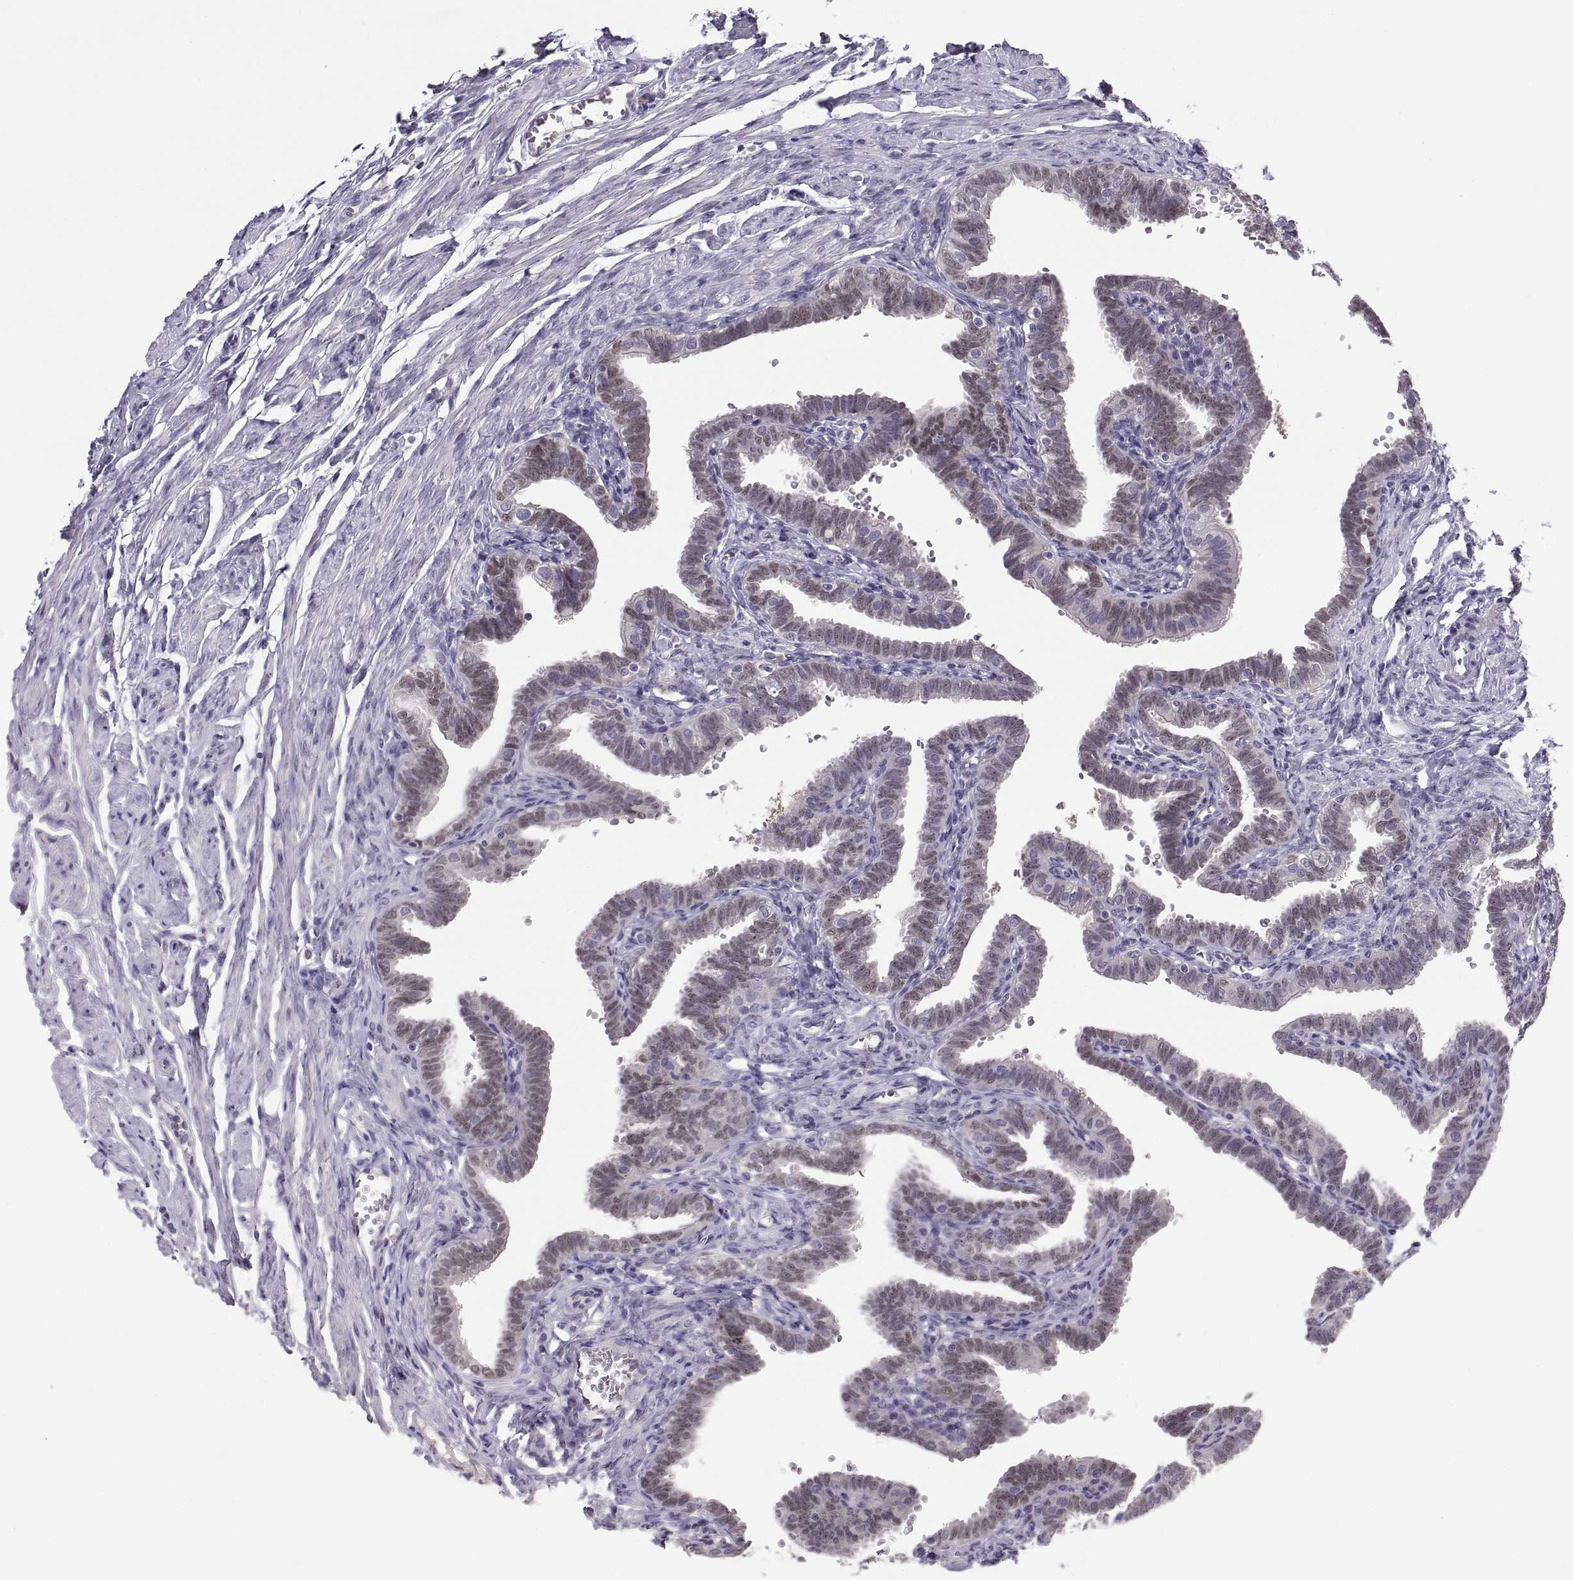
{"staining": {"intensity": "weak", "quantity": ">75%", "location": "nuclear"}, "tissue": "fallopian tube", "cell_type": "Glandular cells", "image_type": "normal", "snomed": [{"axis": "morphology", "description": "Normal tissue, NOS"}, {"axis": "topography", "description": "Fallopian tube"}, {"axis": "topography", "description": "Ovary"}], "caption": "IHC photomicrograph of unremarkable fallopian tube: human fallopian tube stained using immunohistochemistry demonstrates low levels of weak protein expression localized specifically in the nuclear of glandular cells, appearing as a nuclear brown color.", "gene": "PAX2", "patient": {"sex": "female", "age": 57}}